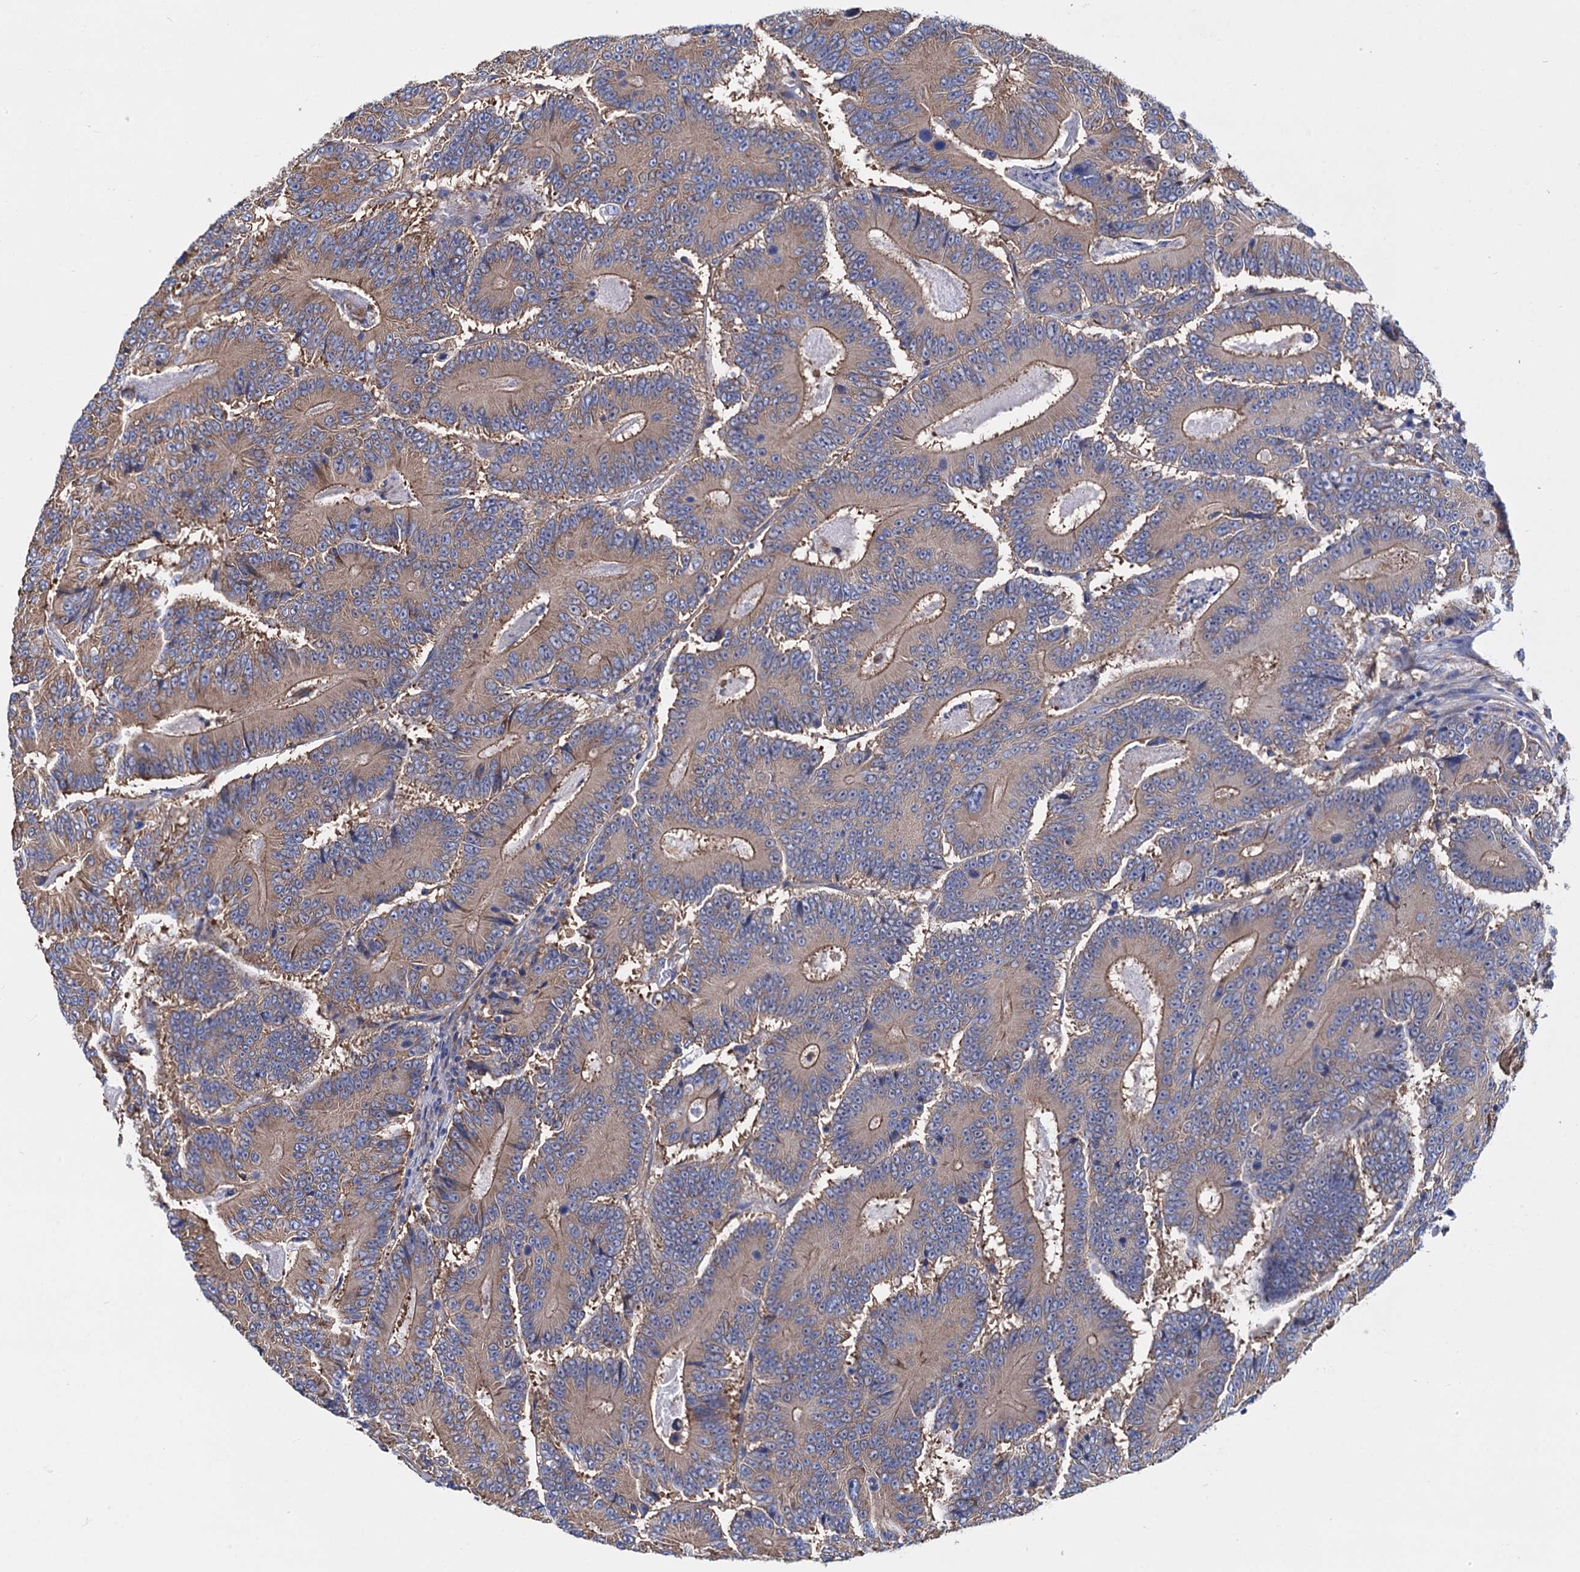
{"staining": {"intensity": "moderate", "quantity": ">75%", "location": "cytoplasmic/membranous"}, "tissue": "colorectal cancer", "cell_type": "Tumor cells", "image_type": "cancer", "snomed": [{"axis": "morphology", "description": "Adenocarcinoma, NOS"}, {"axis": "topography", "description": "Colon"}], "caption": "Immunohistochemistry photomicrograph of colorectal cancer (adenocarcinoma) stained for a protein (brown), which reveals medium levels of moderate cytoplasmic/membranous expression in approximately >75% of tumor cells.", "gene": "SLC12A7", "patient": {"sex": "male", "age": 83}}